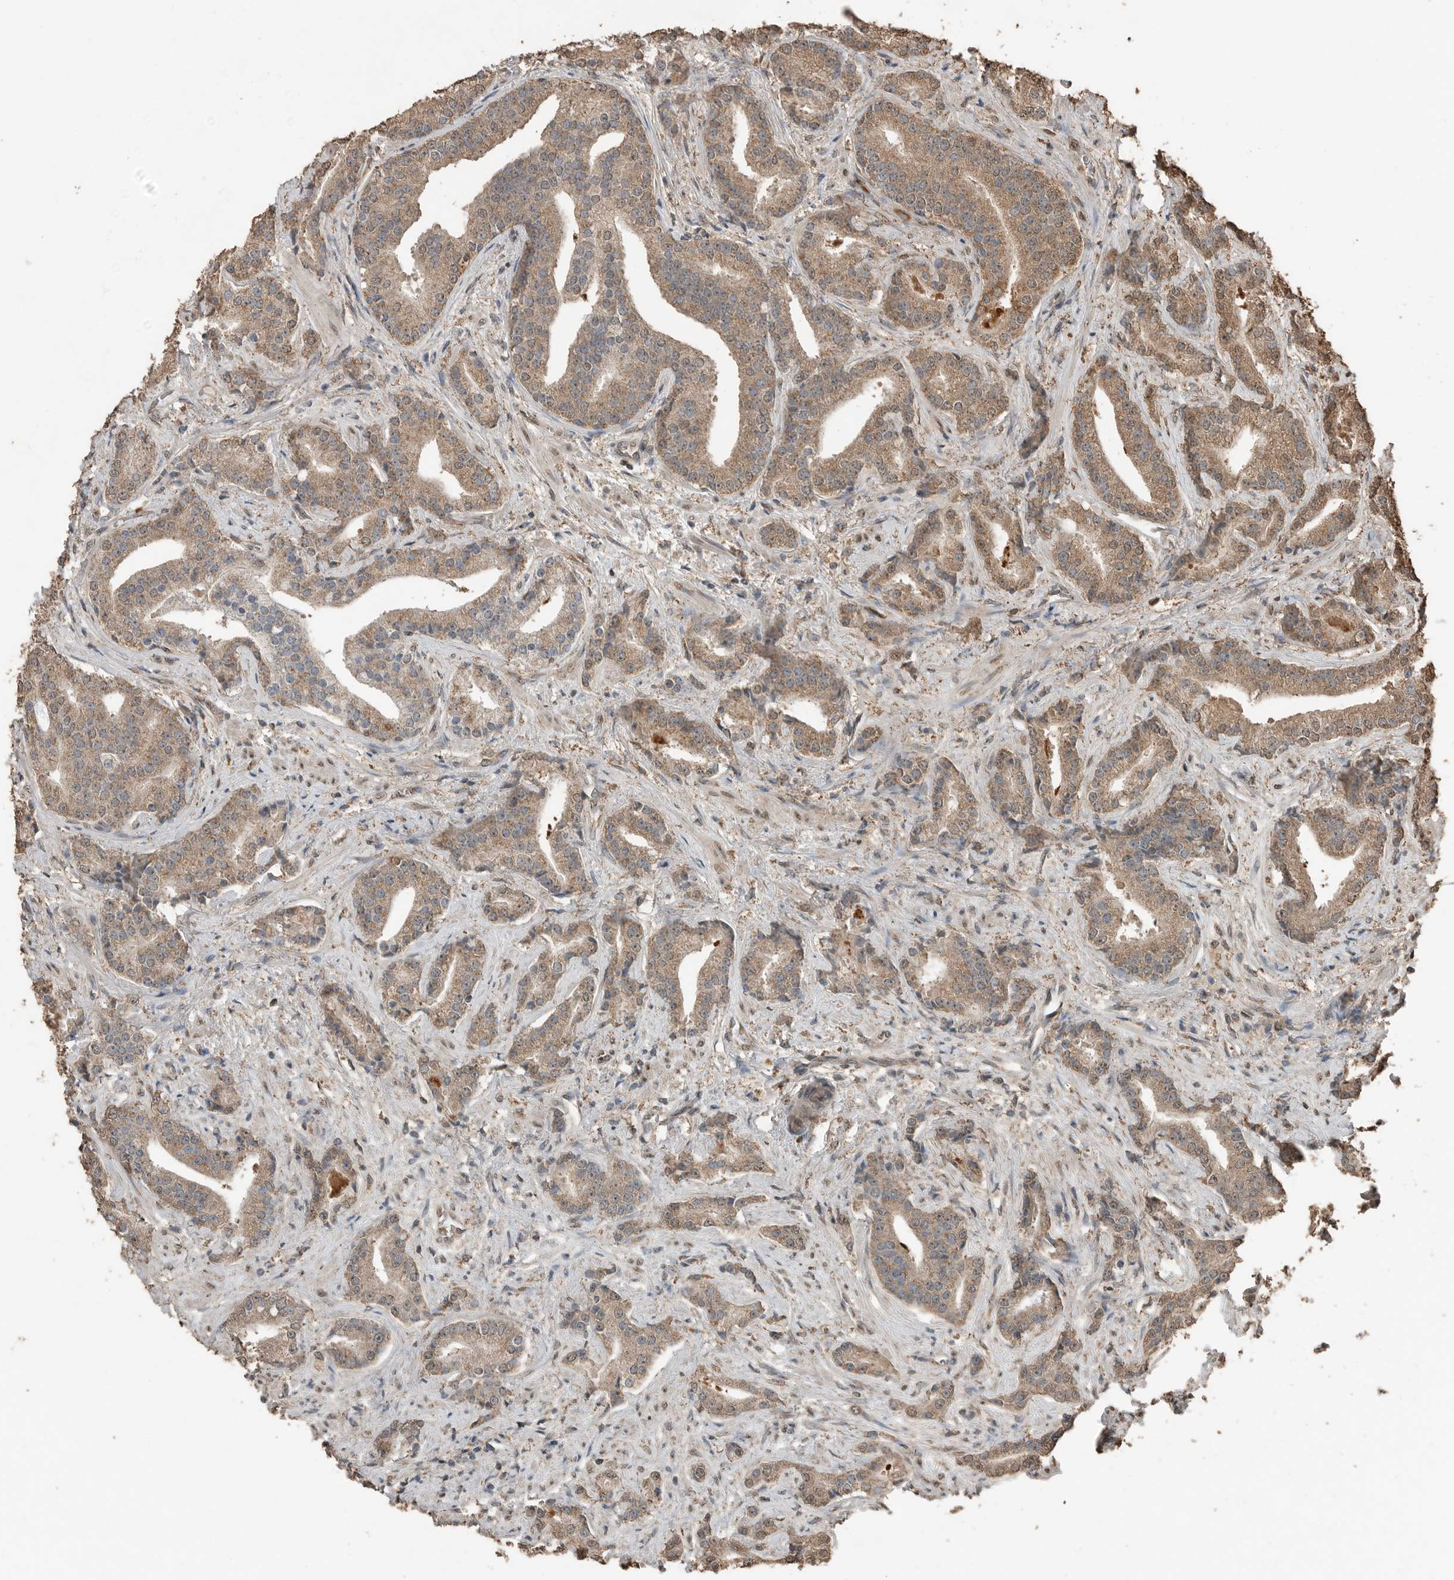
{"staining": {"intensity": "moderate", "quantity": ">75%", "location": "cytoplasmic/membranous,nuclear"}, "tissue": "prostate cancer", "cell_type": "Tumor cells", "image_type": "cancer", "snomed": [{"axis": "morphology", "description": "Adenocarcinoma, Low grade"}, {"axis": "topography", "description": "Prostate"}], "caption": "An image of human adenocarcinoma (low-grade) (prostate) stained for a protein displays moderate cytoplasmic/membranous and nuclear brown staining in tumor cells.", "gene": "BLZF1", "patient": {"sex": "male", "age": 67}}